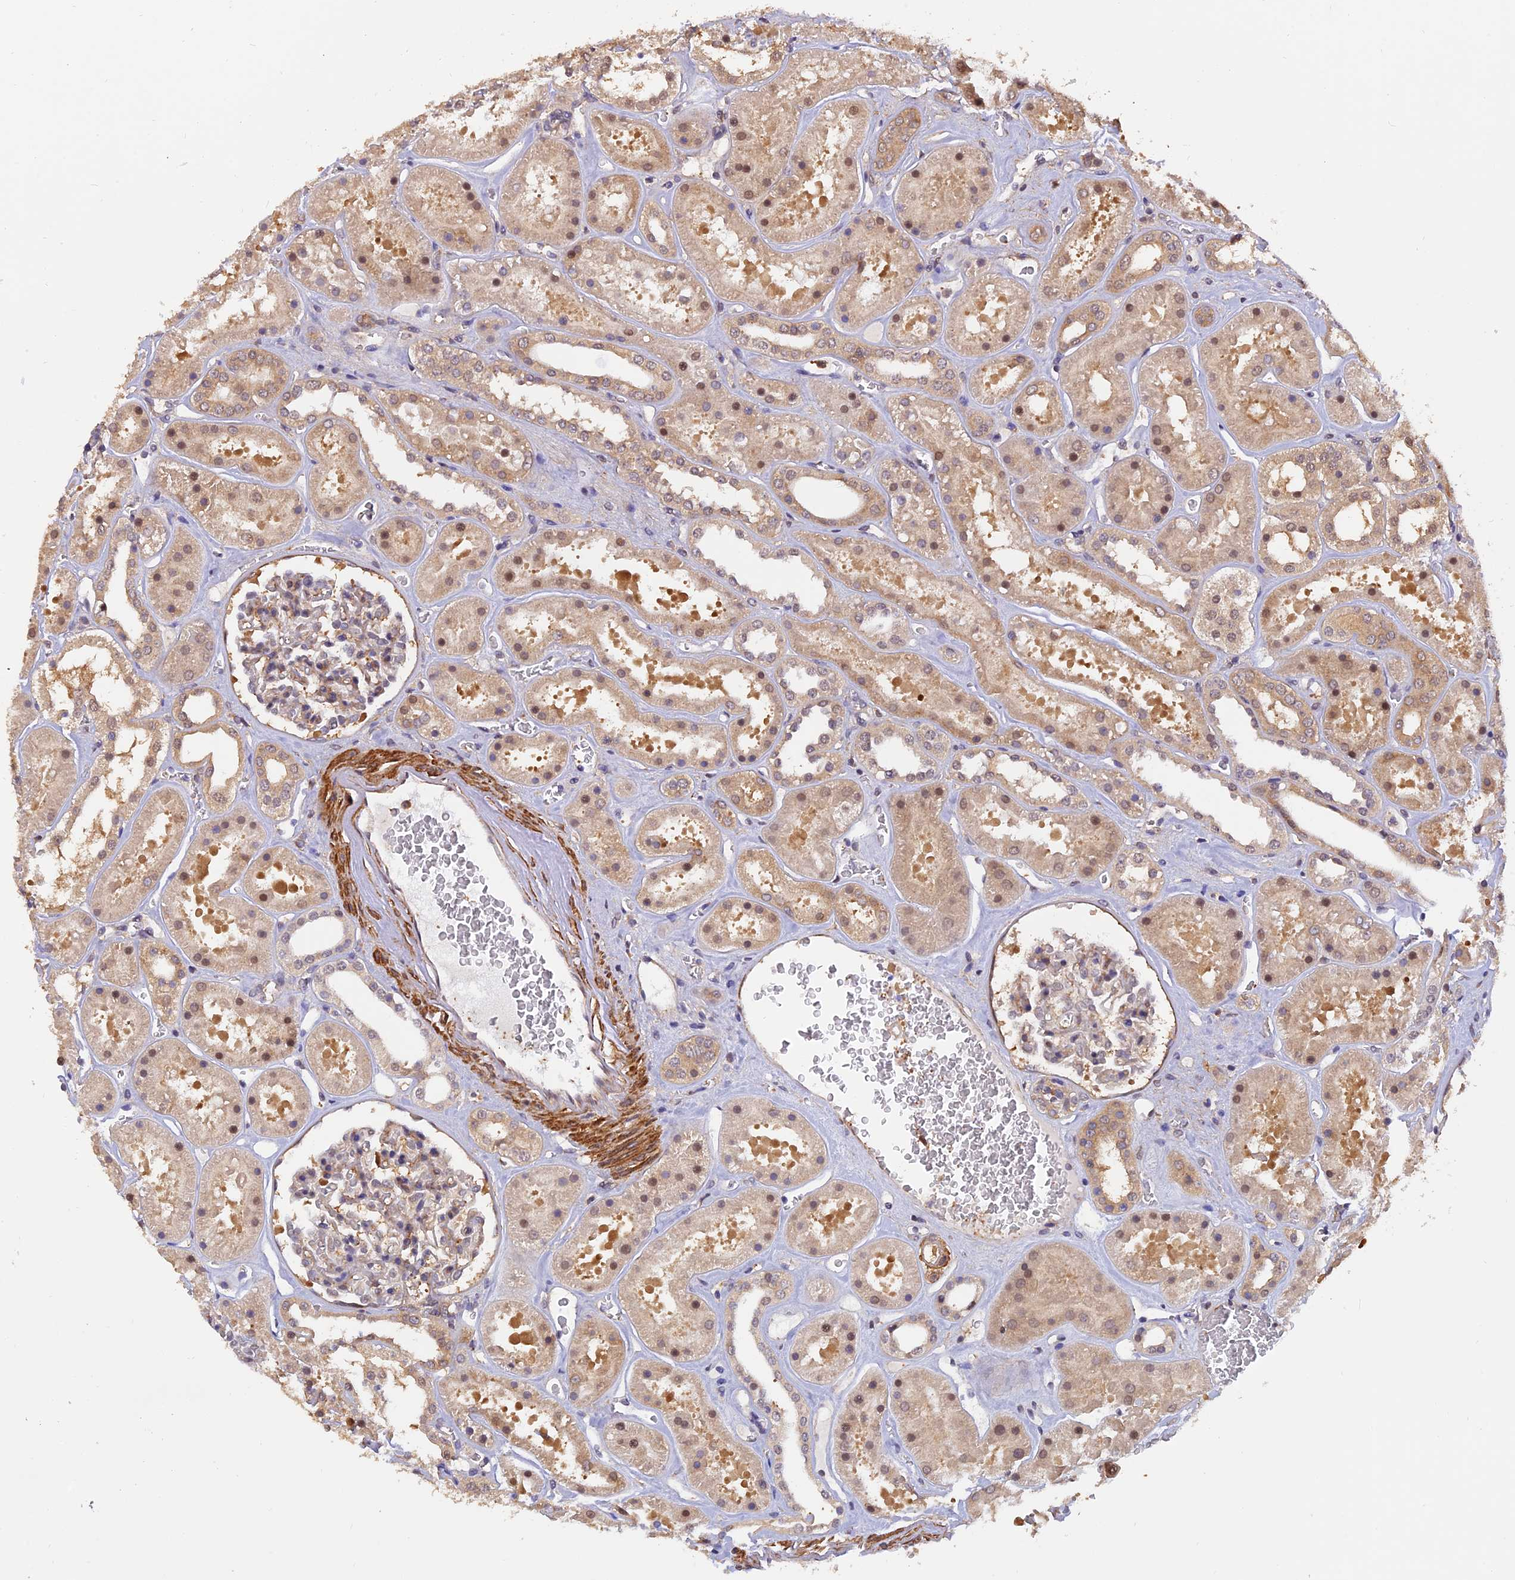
{"staining": {"intensity": "weak", "quantity": "<25%", "location": "cytoplasmic/membranous"}, "tissue": "kidney", "cell_type": "Cells in glomeruli", "image_type": "normal", "snomed": [{"axis": "morphology", "description": "Normal tissue, NOS"}, {"axis": "topography", "description": "Kidney"}], "caption": "The immunohistochemistry (IHC) photomicrograph has no significant positivity in cells in glomeruli of kidney. The staining is performed using DAB (3,3'-diaminobenzidine) brown chromogen with nuclei counter-stained in using hematoxylin.", "gene": "PSMB3", "patient": {"sex": "female", "age": 41}}